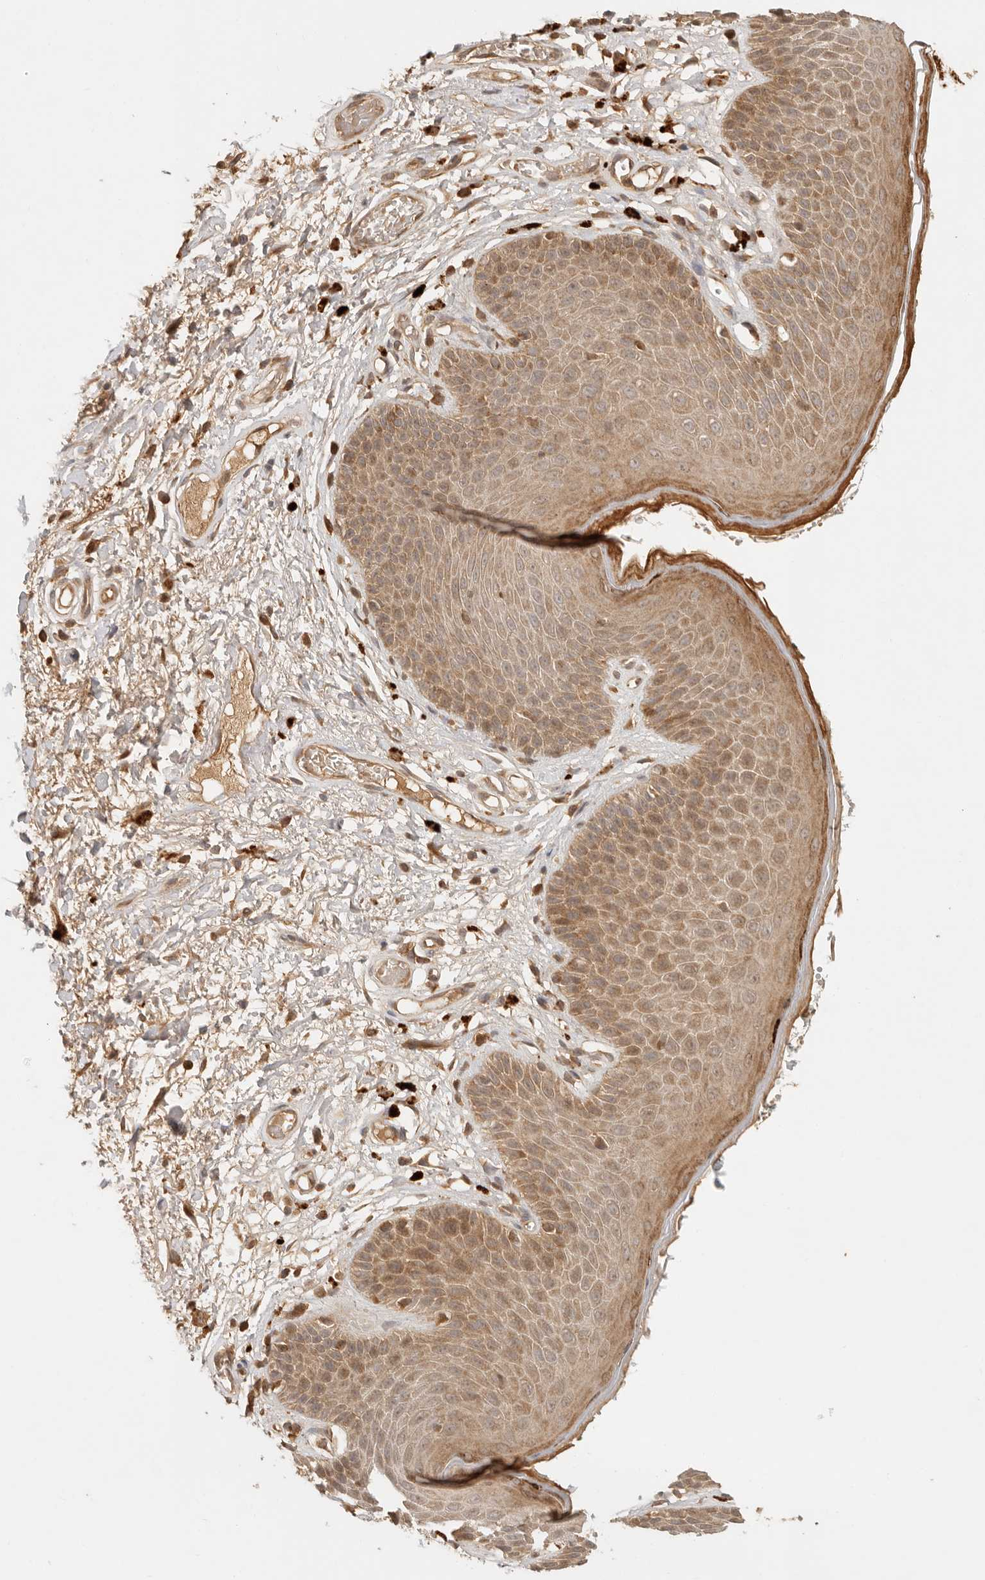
{"staining": {"intensity": "moderate", "quantity": ">75%", "location": "cytoplasmic/membranous"}, "tissue": "skin", "cell_type": "Epidermal cells", "image_type": "normal", "snomed": [{"axis": "morphology", "description": "Normal tissue, NOS"}, {"axis": "topography", "description": "Anal"}], "caption": "Moderate cytoplasmic/membranous protein positivity is appreciated in about >75% of epidermal cells in skin.", "gene": "ANKRD61", "patient": {"sex": "male", "age": 74}}